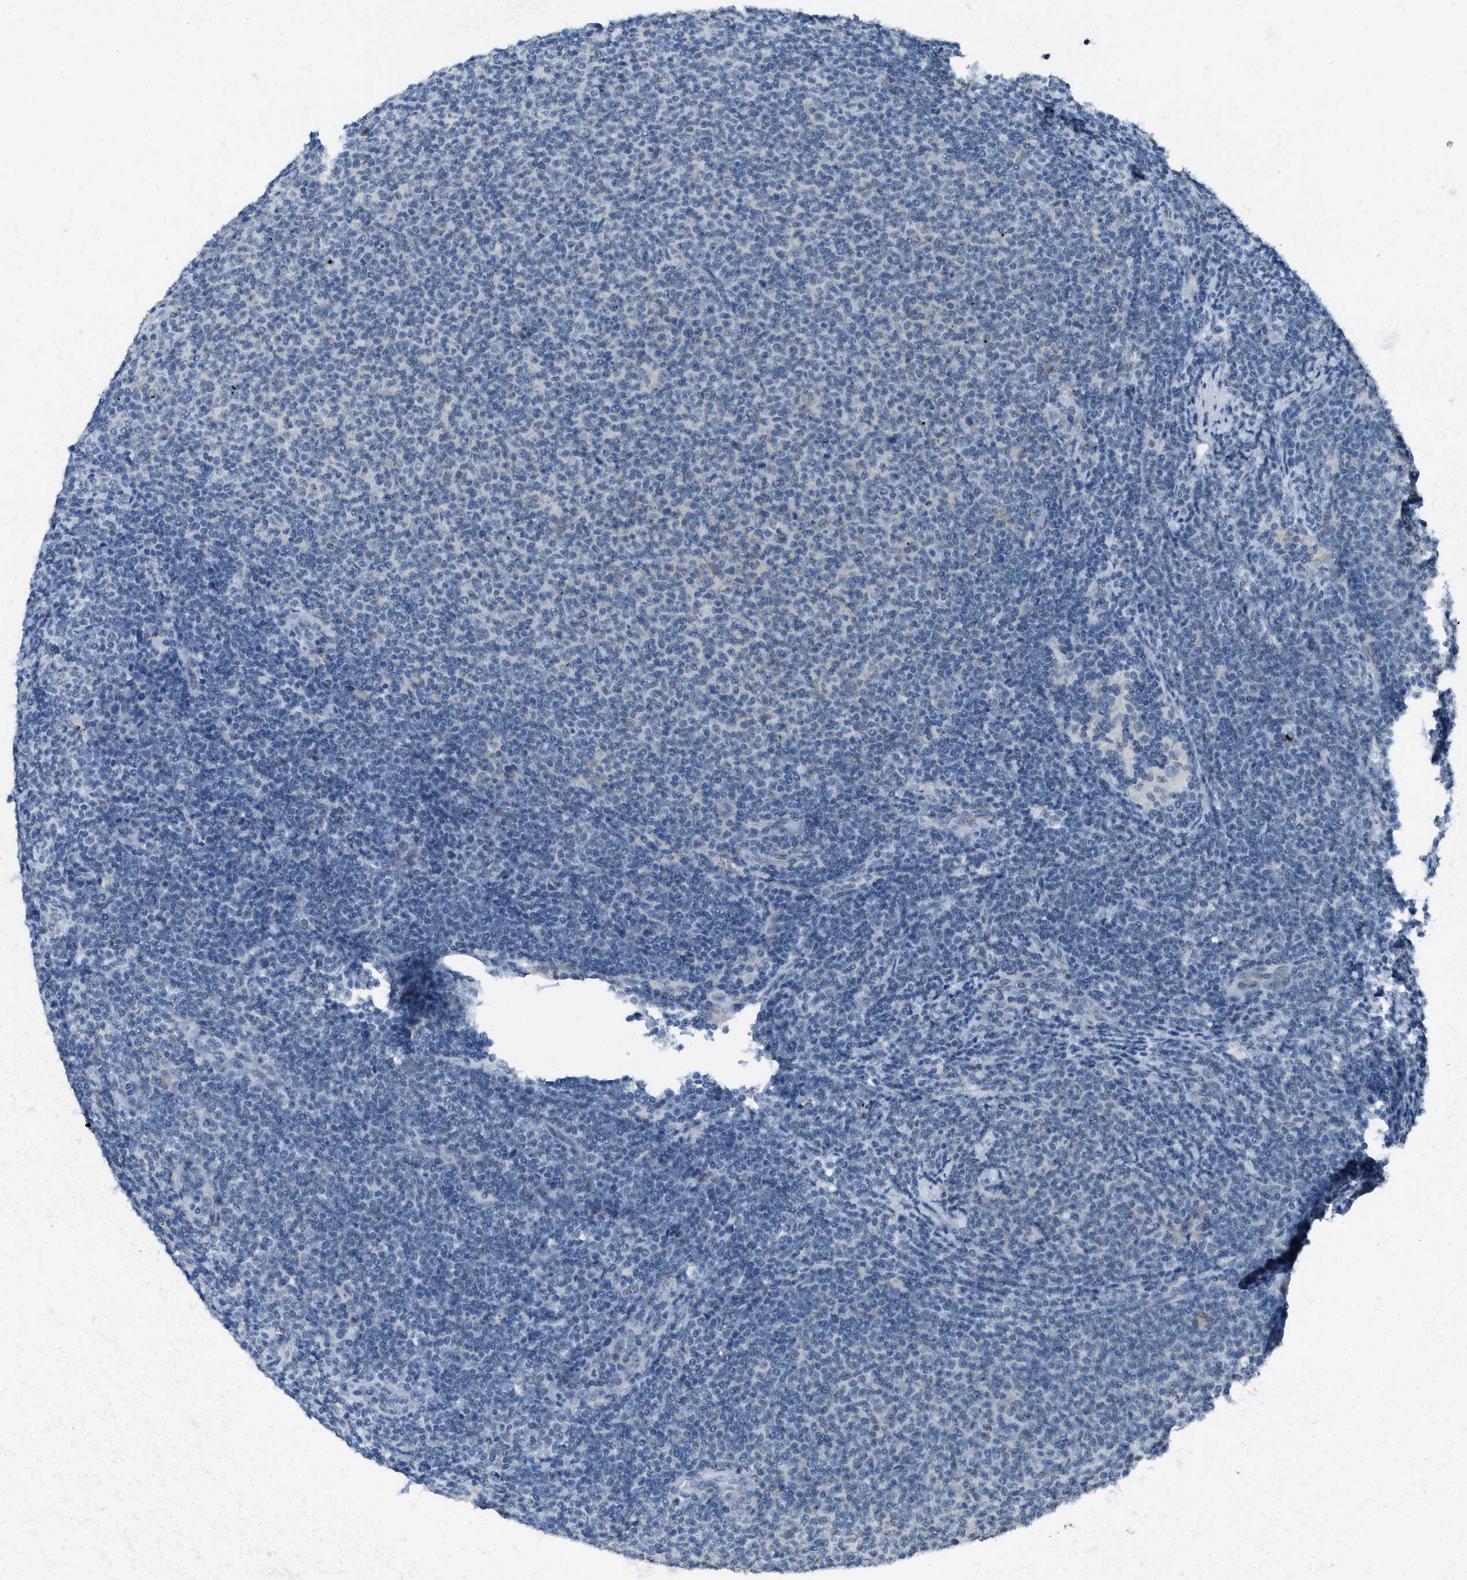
{"staining": {"intensity": "negative", "quantity": "none", "location": "none"}, "tissue": "lymphoma", "cell_type": "Tumor cells", "image_type": "cancer", "snomed": [{"axis": "morphology", "description": "Malignant lymphoma, non-Hodgkin's type, Low grade"}, {"axis": "topography", "description": "Lymph node"}], "caption": "This is an IHC histopathology image of human lymphoma. There is no staining in tumor cells.", "gene": "TTC13", "patient": {"sex": "male", "age": 66}}